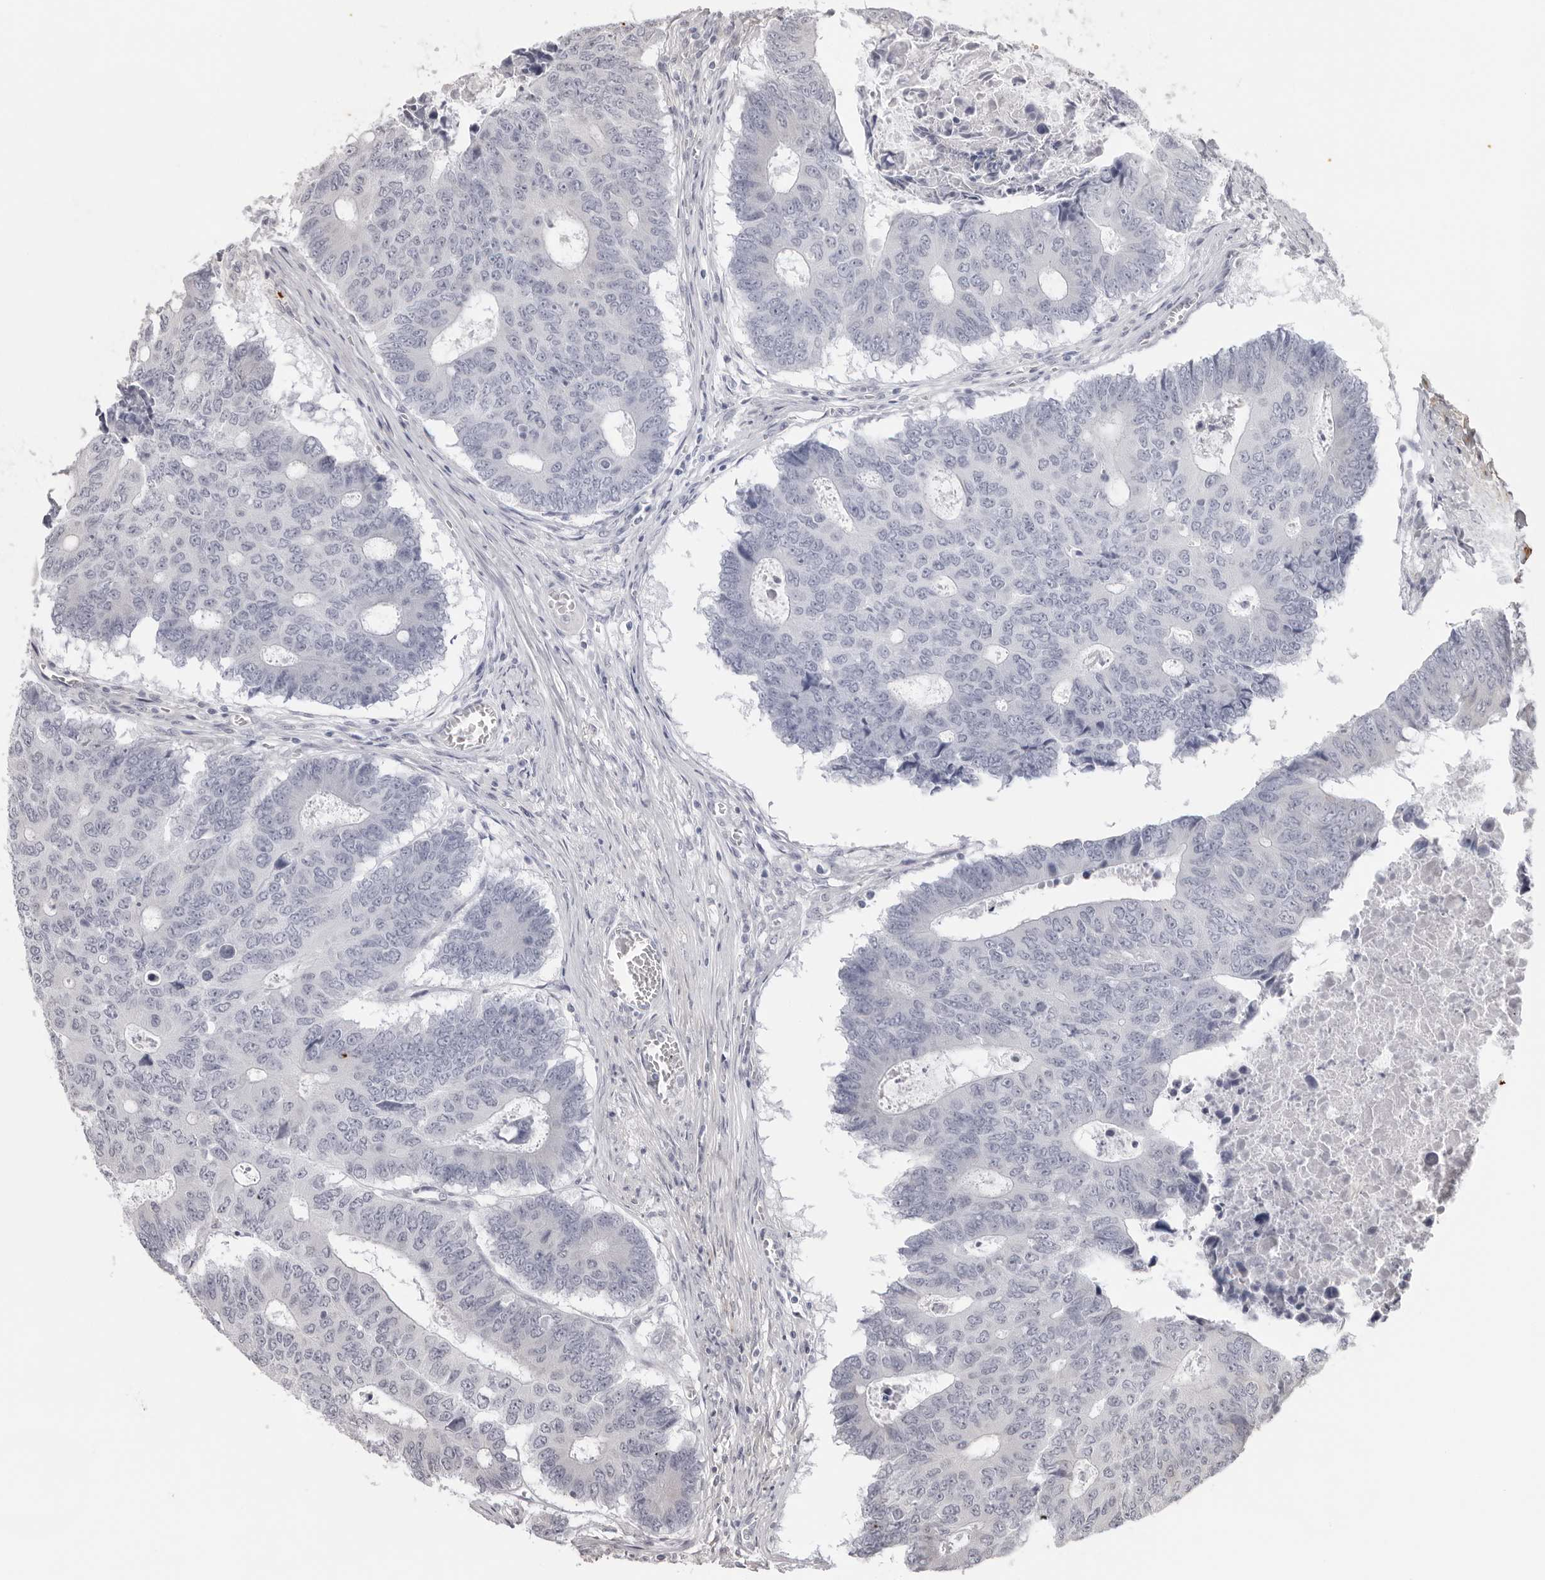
{"staining": {"intensity": "negative", "quantity": "none", "location": "none"}, "tissue": "colorectal cancer", "cell_type": "Tumor cells", "image_type": "cancer", "snomed": [{"axis": "morphology", "description": "Adenocarcinoma, NOS"}, {"axis": "topography", "description": "Colon"}], "caption": "Tumor cells show no significant protein positivity in colorectal cancer.", "gene": "SRGAP2", "patient": {"sex": "male", "age": 87}}